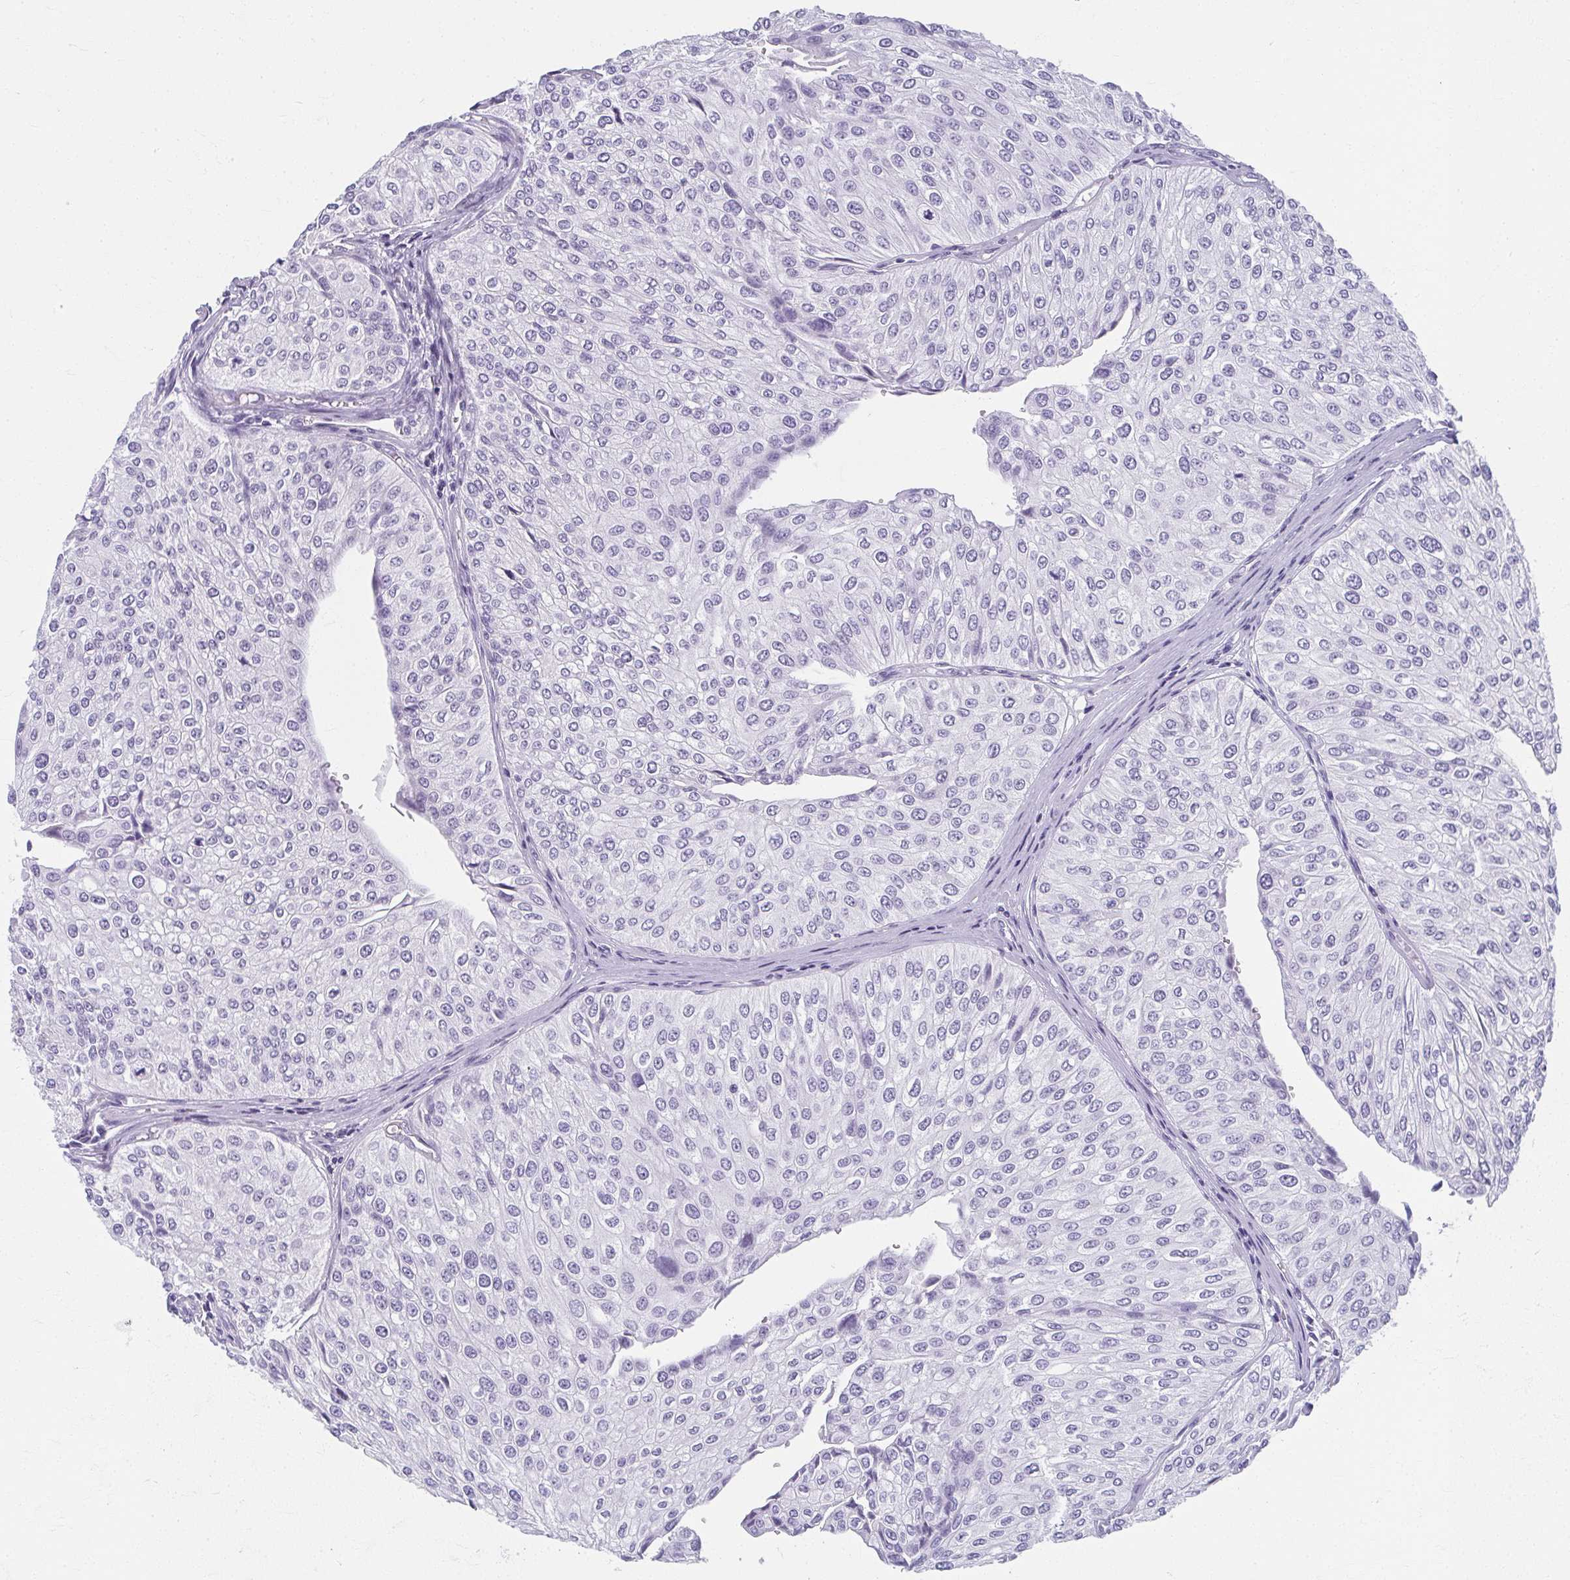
{"staining": {"intensity": "negative", "quantity": "none", "location": "none"}, "tissue": "urothelial cancer", "cell_type": "Tumor cells", "image_type": "cancer", "snomed": [{"axis": "morphology", "description": "Urothelial carcinoma, NOS"}, {"axis": "topography", "description": "Urinary bladder"}], "caption": "This is a image of immunohistochemistry staining of transitional cell carcinoma, which shows no expression in tumor cells.", "gene": "MOBP", "patient": {"sex": "male", "age": 67}}